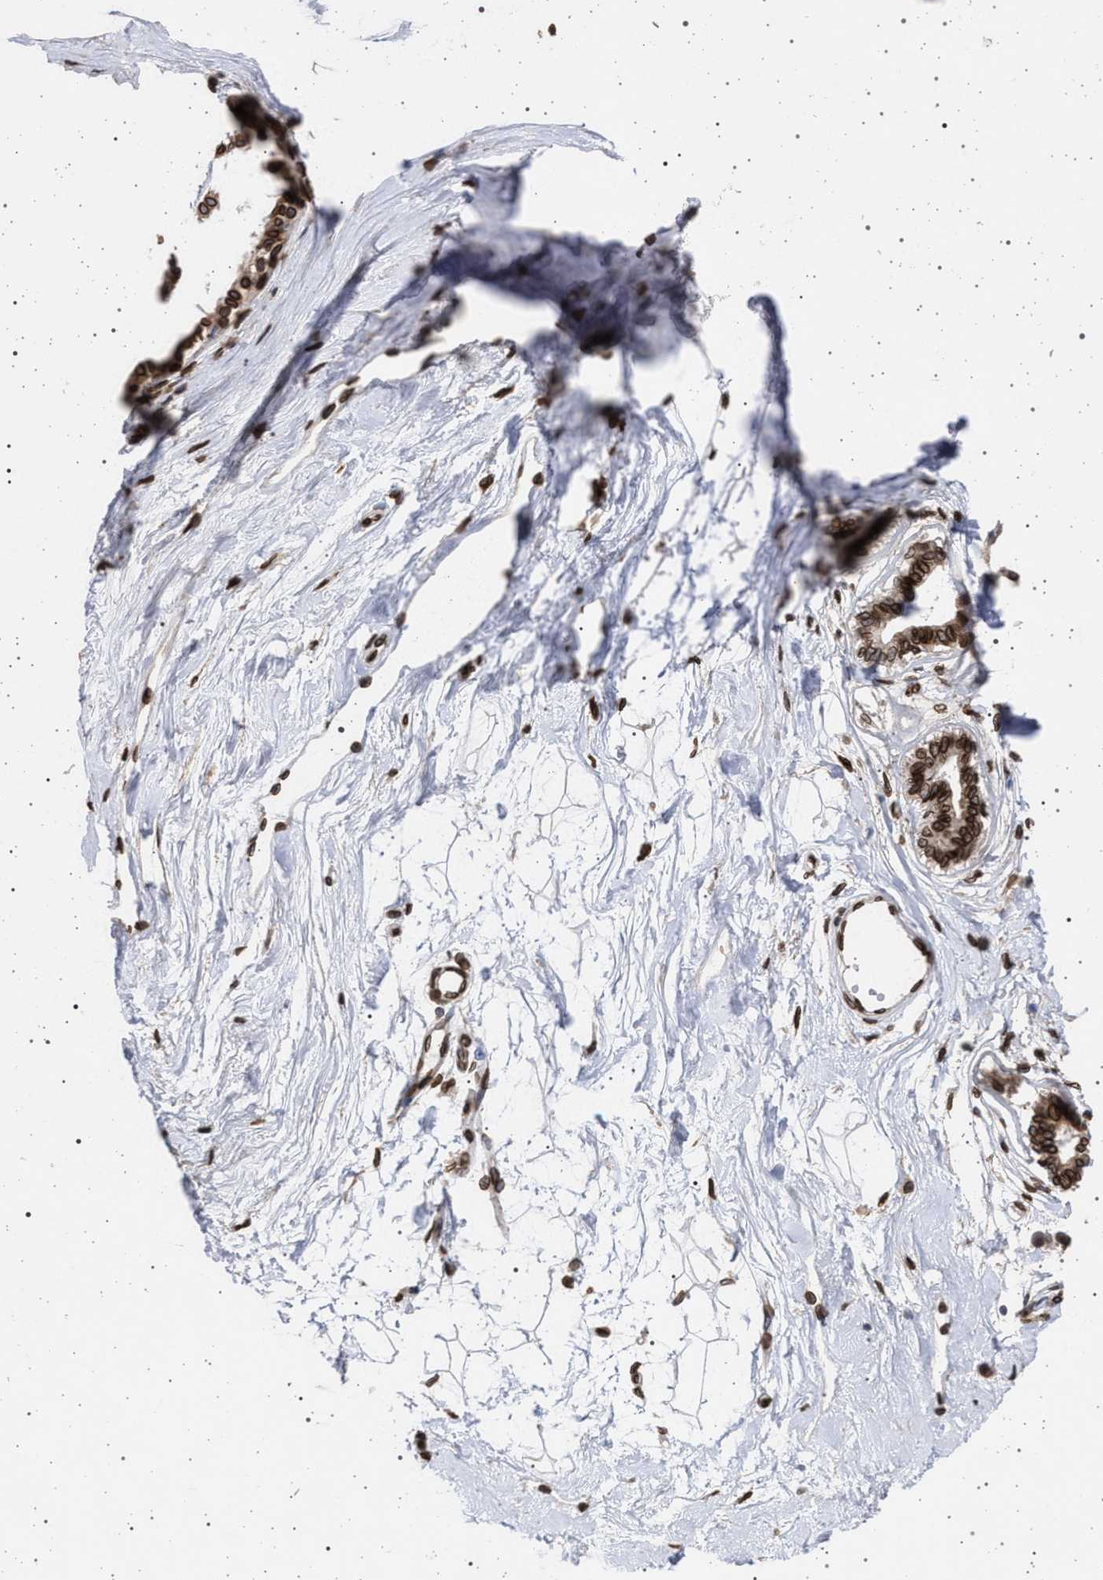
{"staining": {"intensity": "strong", "quantity": ">75%", "location": "cytoplasmic/membranous,nuclear"}, "tissue": "breast", "cell_type": "Adipocytes", "image_type": "normal", "snomed": [{"axis": "morphology", "description": "Normal tissue, NOS"}, {"axis": "topography", "description": "Breast"}], "caption": "The image displays immunohistochemical staining of unremarkable breast. There is strong cytoplasmic/membranous,nuclear staining is identified in about >75% of adipocytes.", "gene": "ING2", "patient": {"sex": "female", "age": 45}}